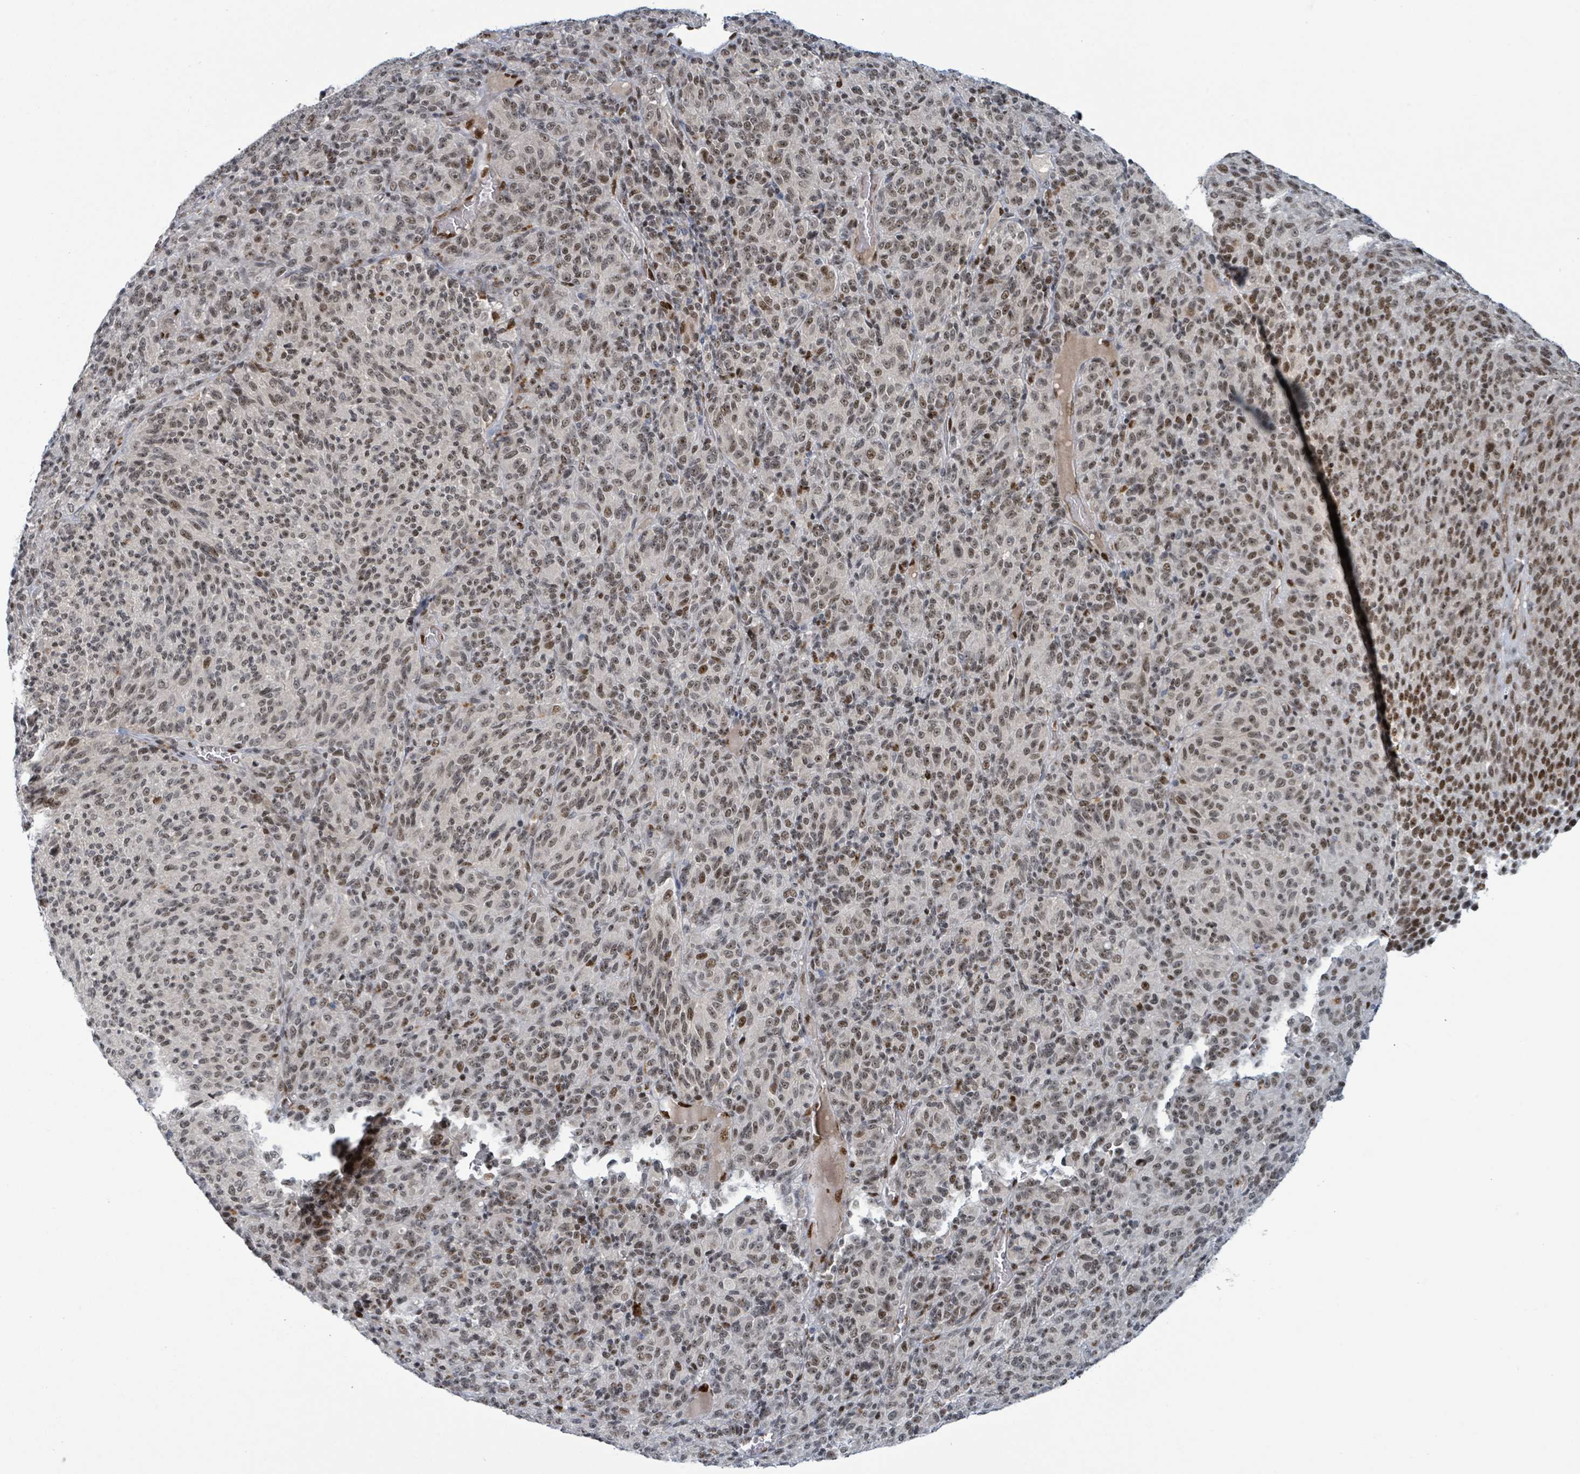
{"staining": {"intensity": "moderate", "quantity": ">75%", "location": "nuclear"}, "tissue": "melanoma", "cell_type": "Tumor cells", "image_type": "cancer", "snomed": [{"axis": "morphology", "description": "Malignant melanoma, Metastatic site"}, {"axis": "topography", "description": "Brain"}], "caption": "Tumor cells exhibit moderate nuclear staining in about >75% of cells in melanoma. (Stains: DAB (3,3'-diaminobenzidine) in brown, nuclei in blue, Microscopy: brightfield microscopy at high magnification).", "gene": "KLF3", "patient": {"sex": "female", "age": 56}}